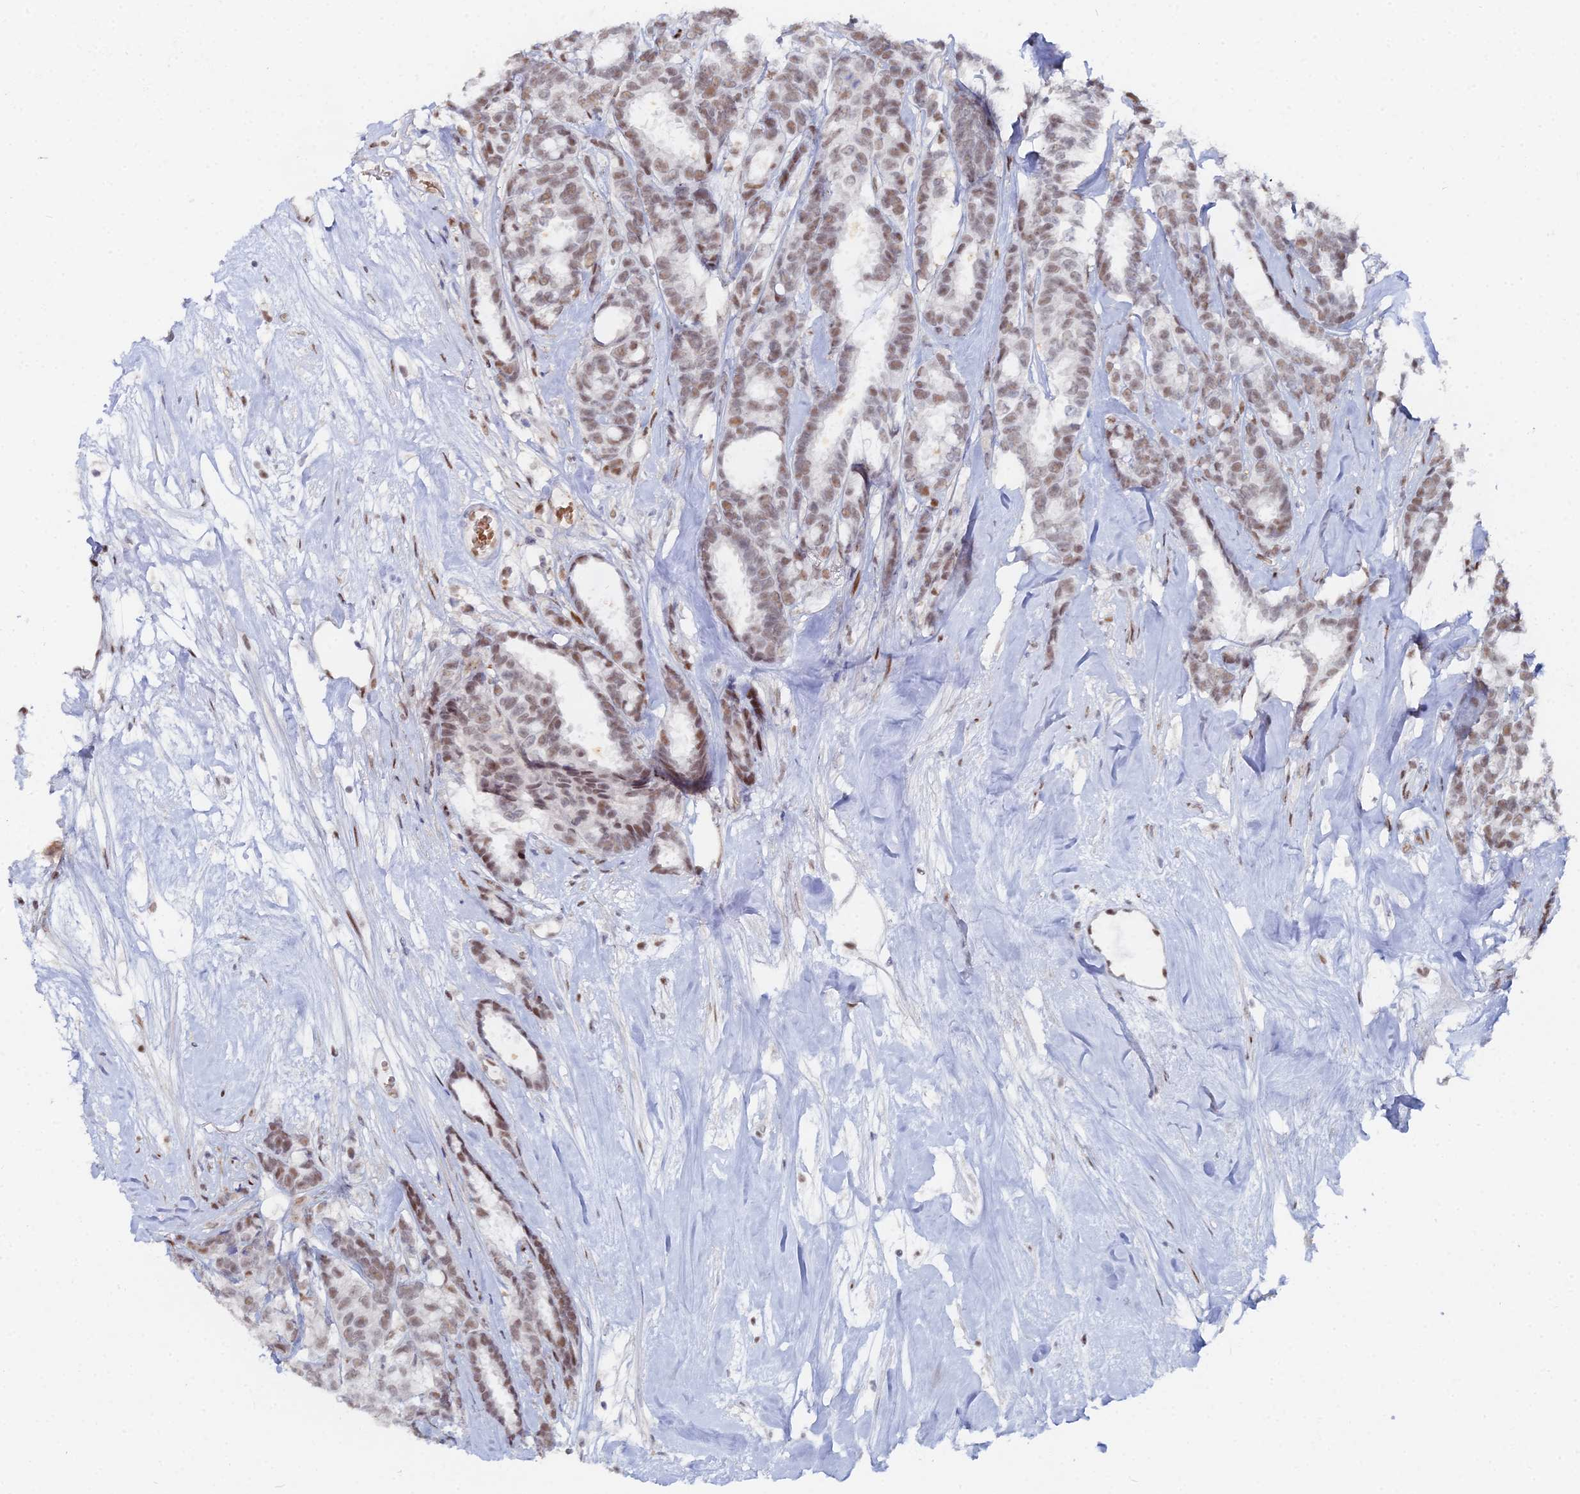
{"staining": {"intensity": "weak", "quantity": ">75%", "location": "nuclear"}, "tissue": "breast cancer", "cell_type": "Tumor cells", "image_type": "cancer", "snomed": [{"axis": "morphology", "description": "Duct carcinoma"}, {"axis": "topography", "description": "Breast"}], "caption": "The photomicrograph demonstrates a brown stain indicating the presence of a protein in the nuclear of tumor cells in breast cancer. Nuclei are stained in blue.", "gene": "GSC2", "patient": {"sex": "female", "age": 87}}